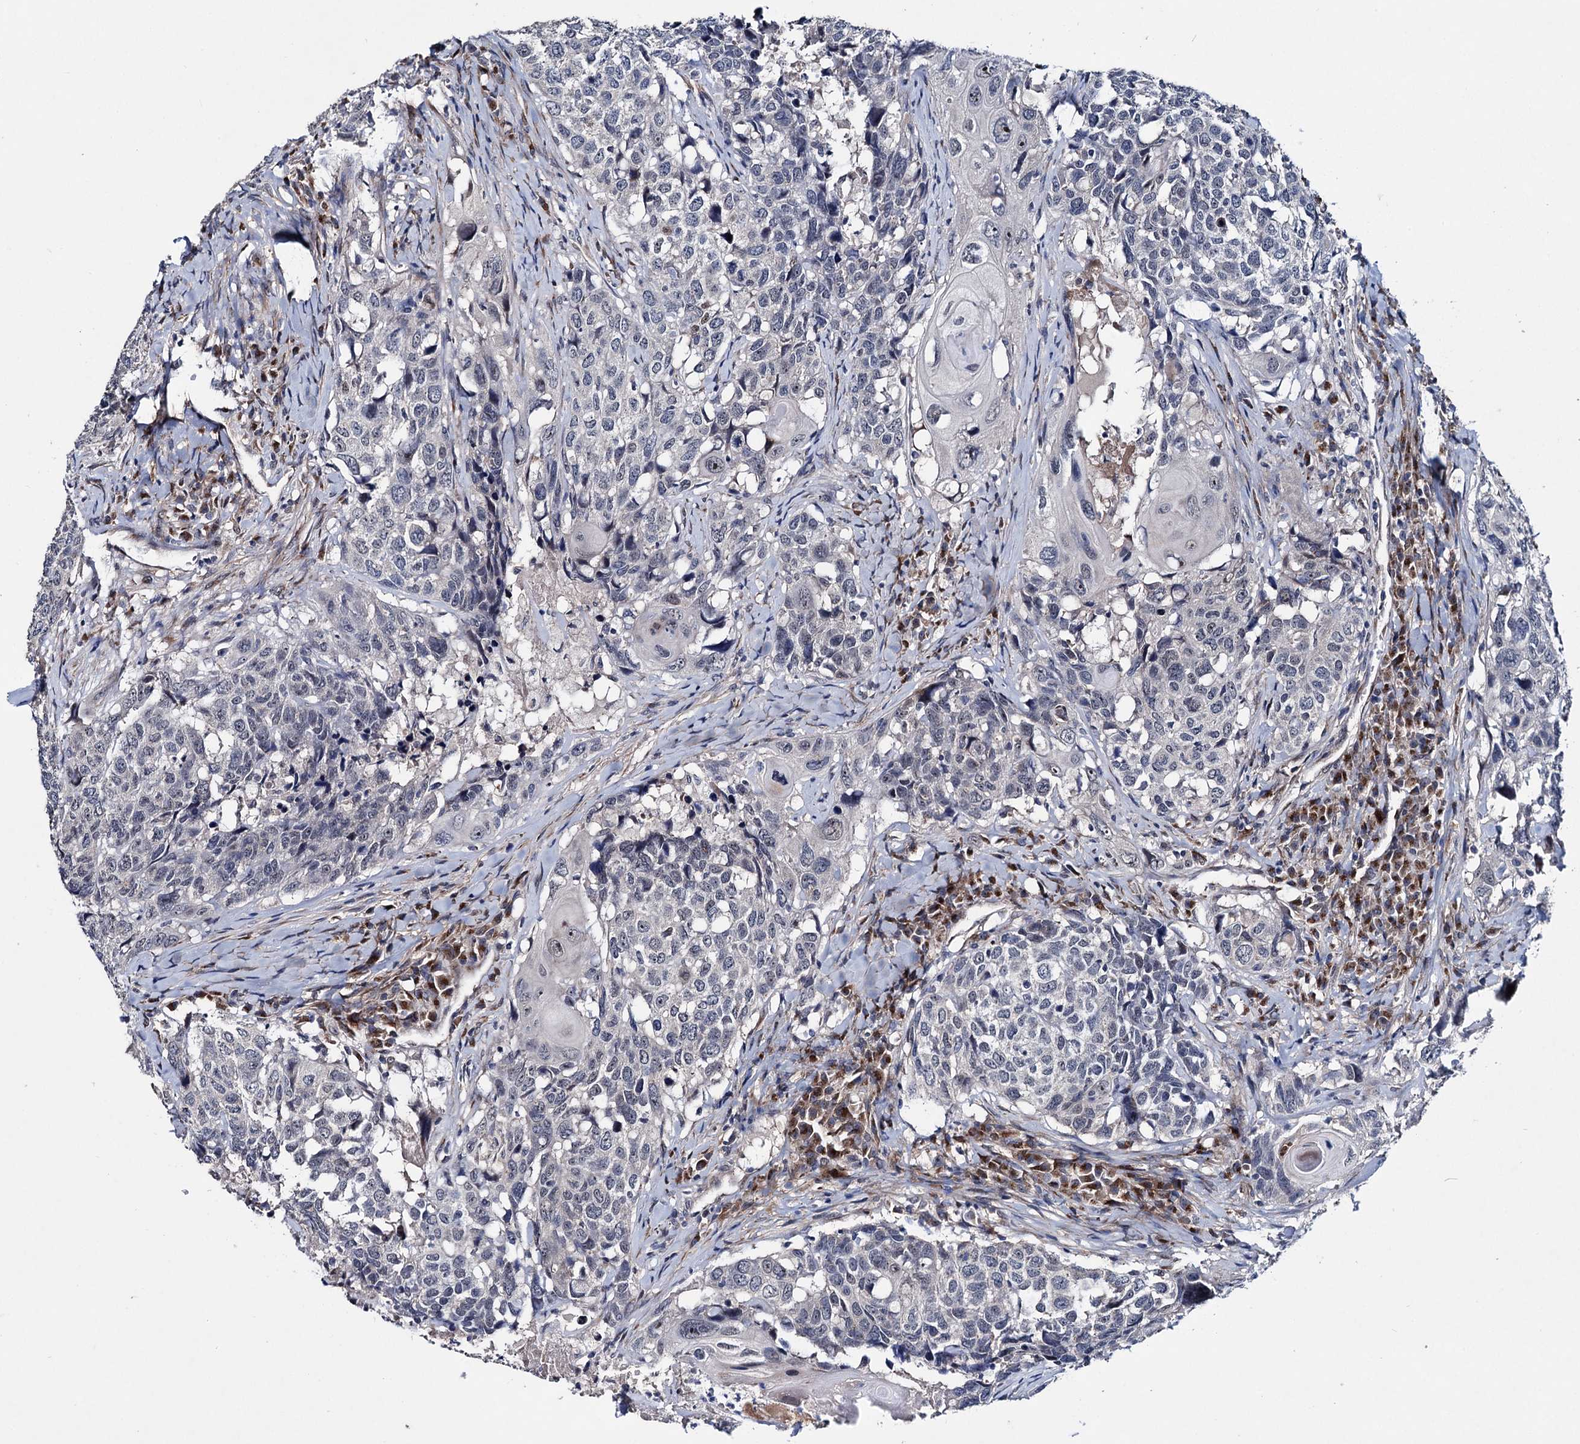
{"staining": {"intensity": "negative", "quantity": "none", "location": "none"}, "tissue": "head and neck cancer", "cell_type": "Tumor cells", "image_type": "cancer", "snomed": [{"axis": "morphology", "description": "Squamous cell carcinoma, NOS"}, {"axis": "topography", "description": "Head-Neck"}], "caption": "Image shows no significant protein positivity in tumor cells of head and neck cancer.", "gene": "EYA4", "patient": {"sex": "male", "age": 66}}